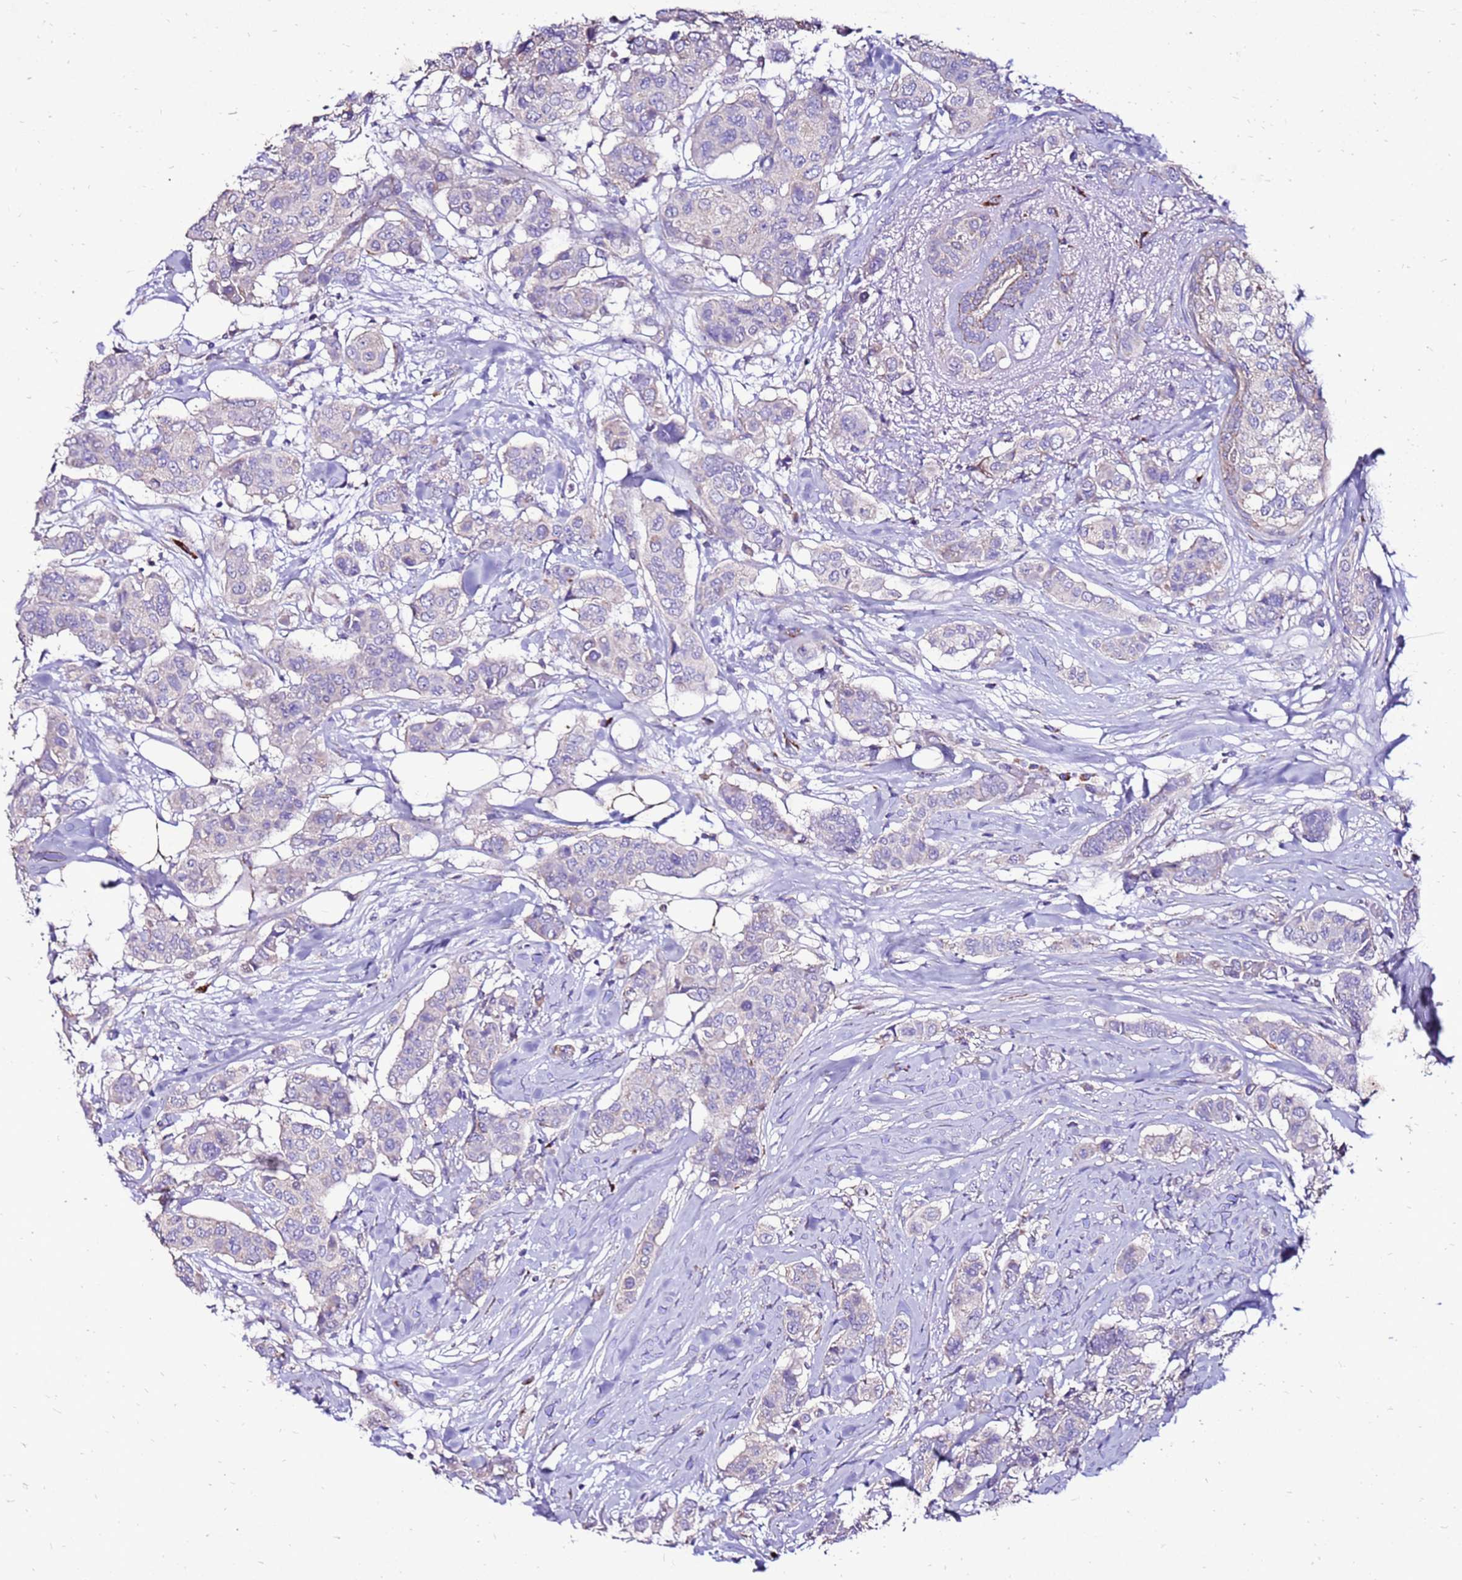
{"staining": {"intensity": "negative", "quantity": "none", "location": "none"}, "tissue": "breast cancer", "cell_type": "Tumor cells", "image_type": "cancer", "snomed": [{"axis": "morphology", "description": "Lobular carcinoma"}, {"axis": "topography", "description": "Breast"}], "caption": "There is no significant expression in tumor cells of lobular carcinoma (breast).", "gene": "TMEM106C", "patient": {"sex": "female", "age": 51}}